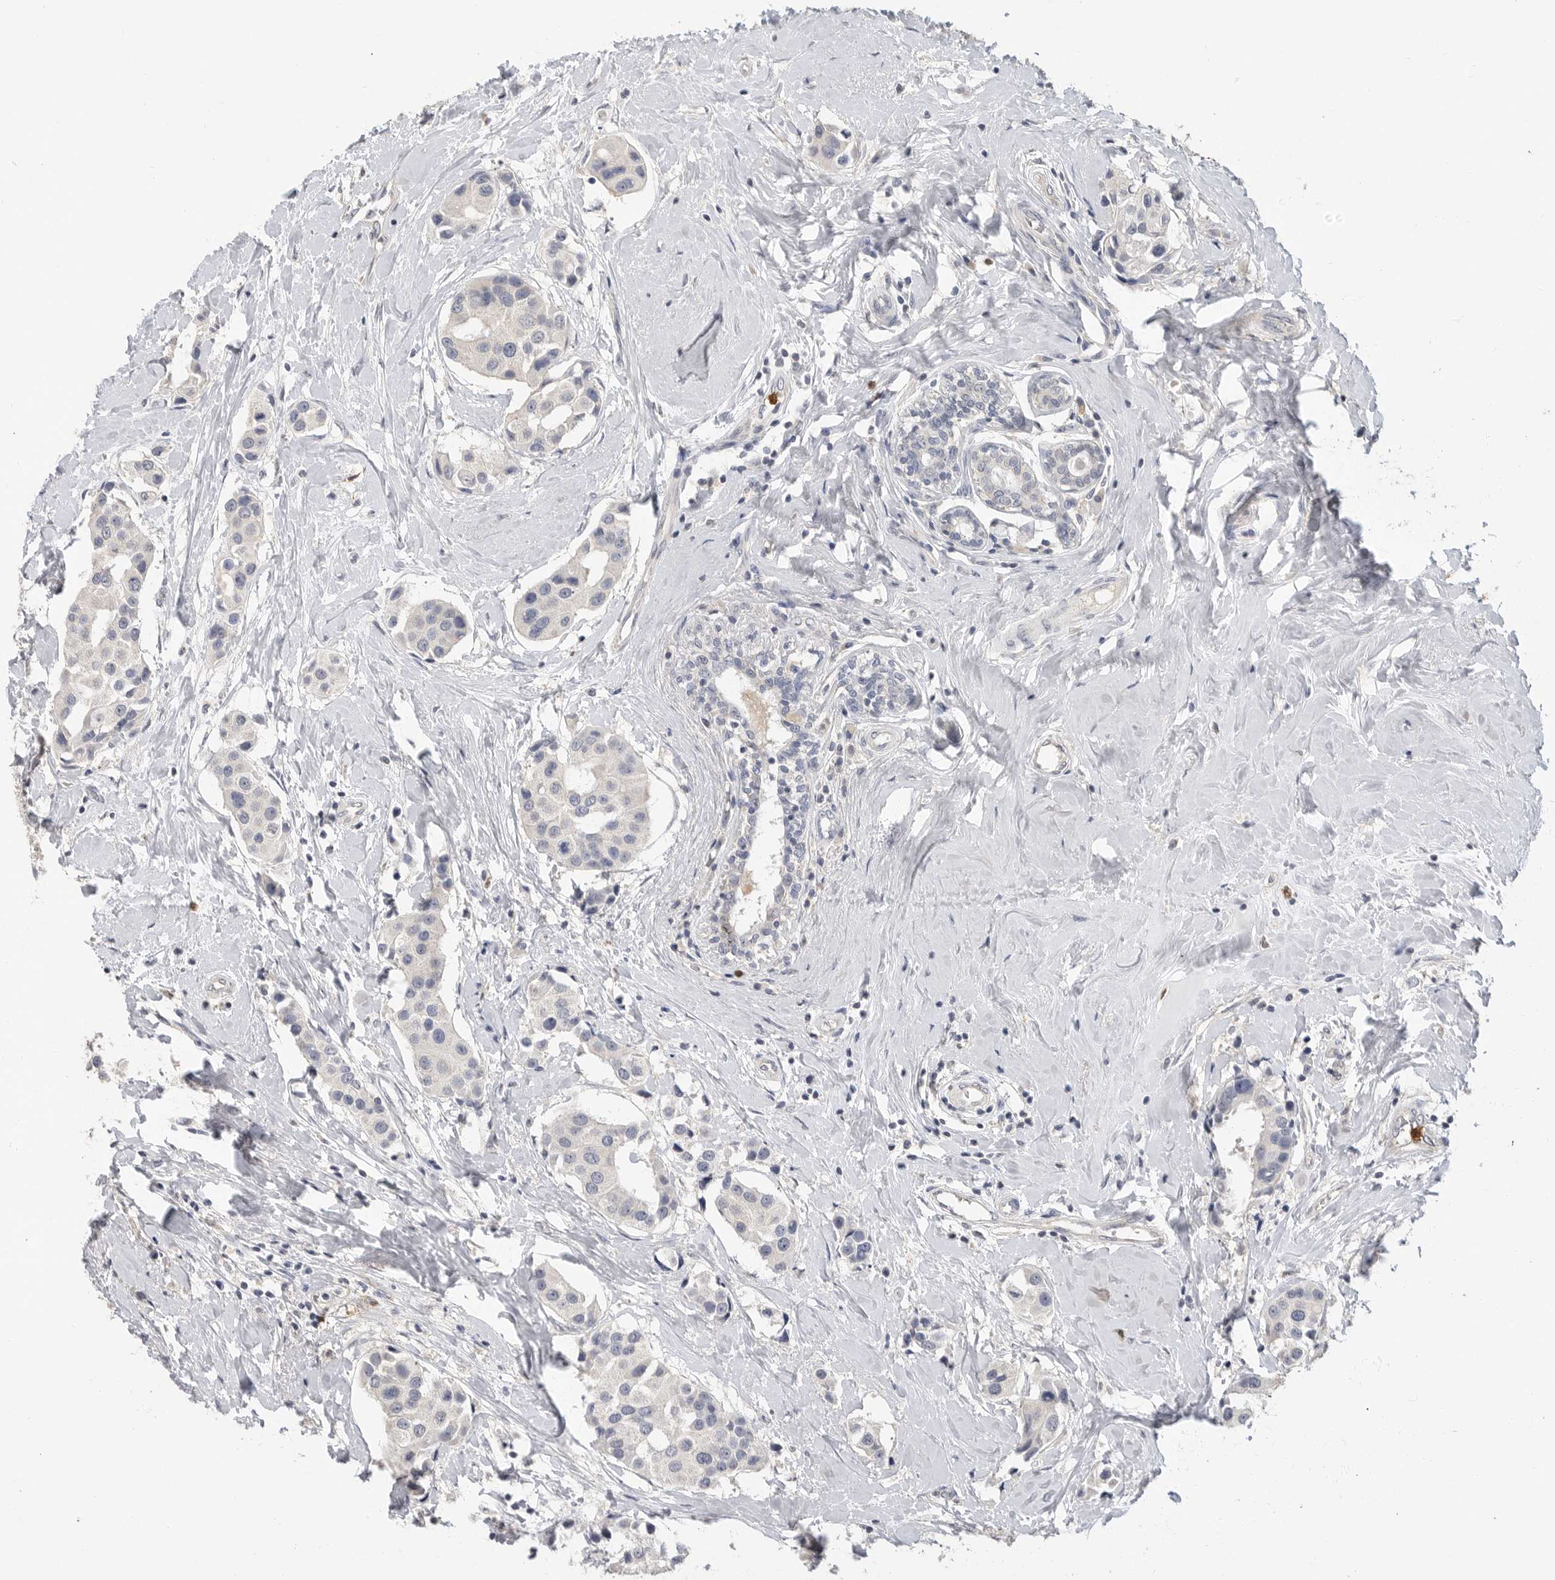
{"staining": {"intensity": "negative", "quantity": "none", "location": "none"}, "tissue": "breast cancer", "cell_type": "Tumor cells", "image_type": "cancer", "snomed": [{"axis": "morphology", "description": "Normal tissue, NOS"}, {"axis": "morphology", "description": "Duct carcinoma"}, {"axis": "topography", "description": "Breast"}], "caption": "DAB immunohistochemical staining of breast cancer demonstrates no significant staining in tumor cells.", "gene": "LTBR", "patient": {"sex": "female", "age": 39}}